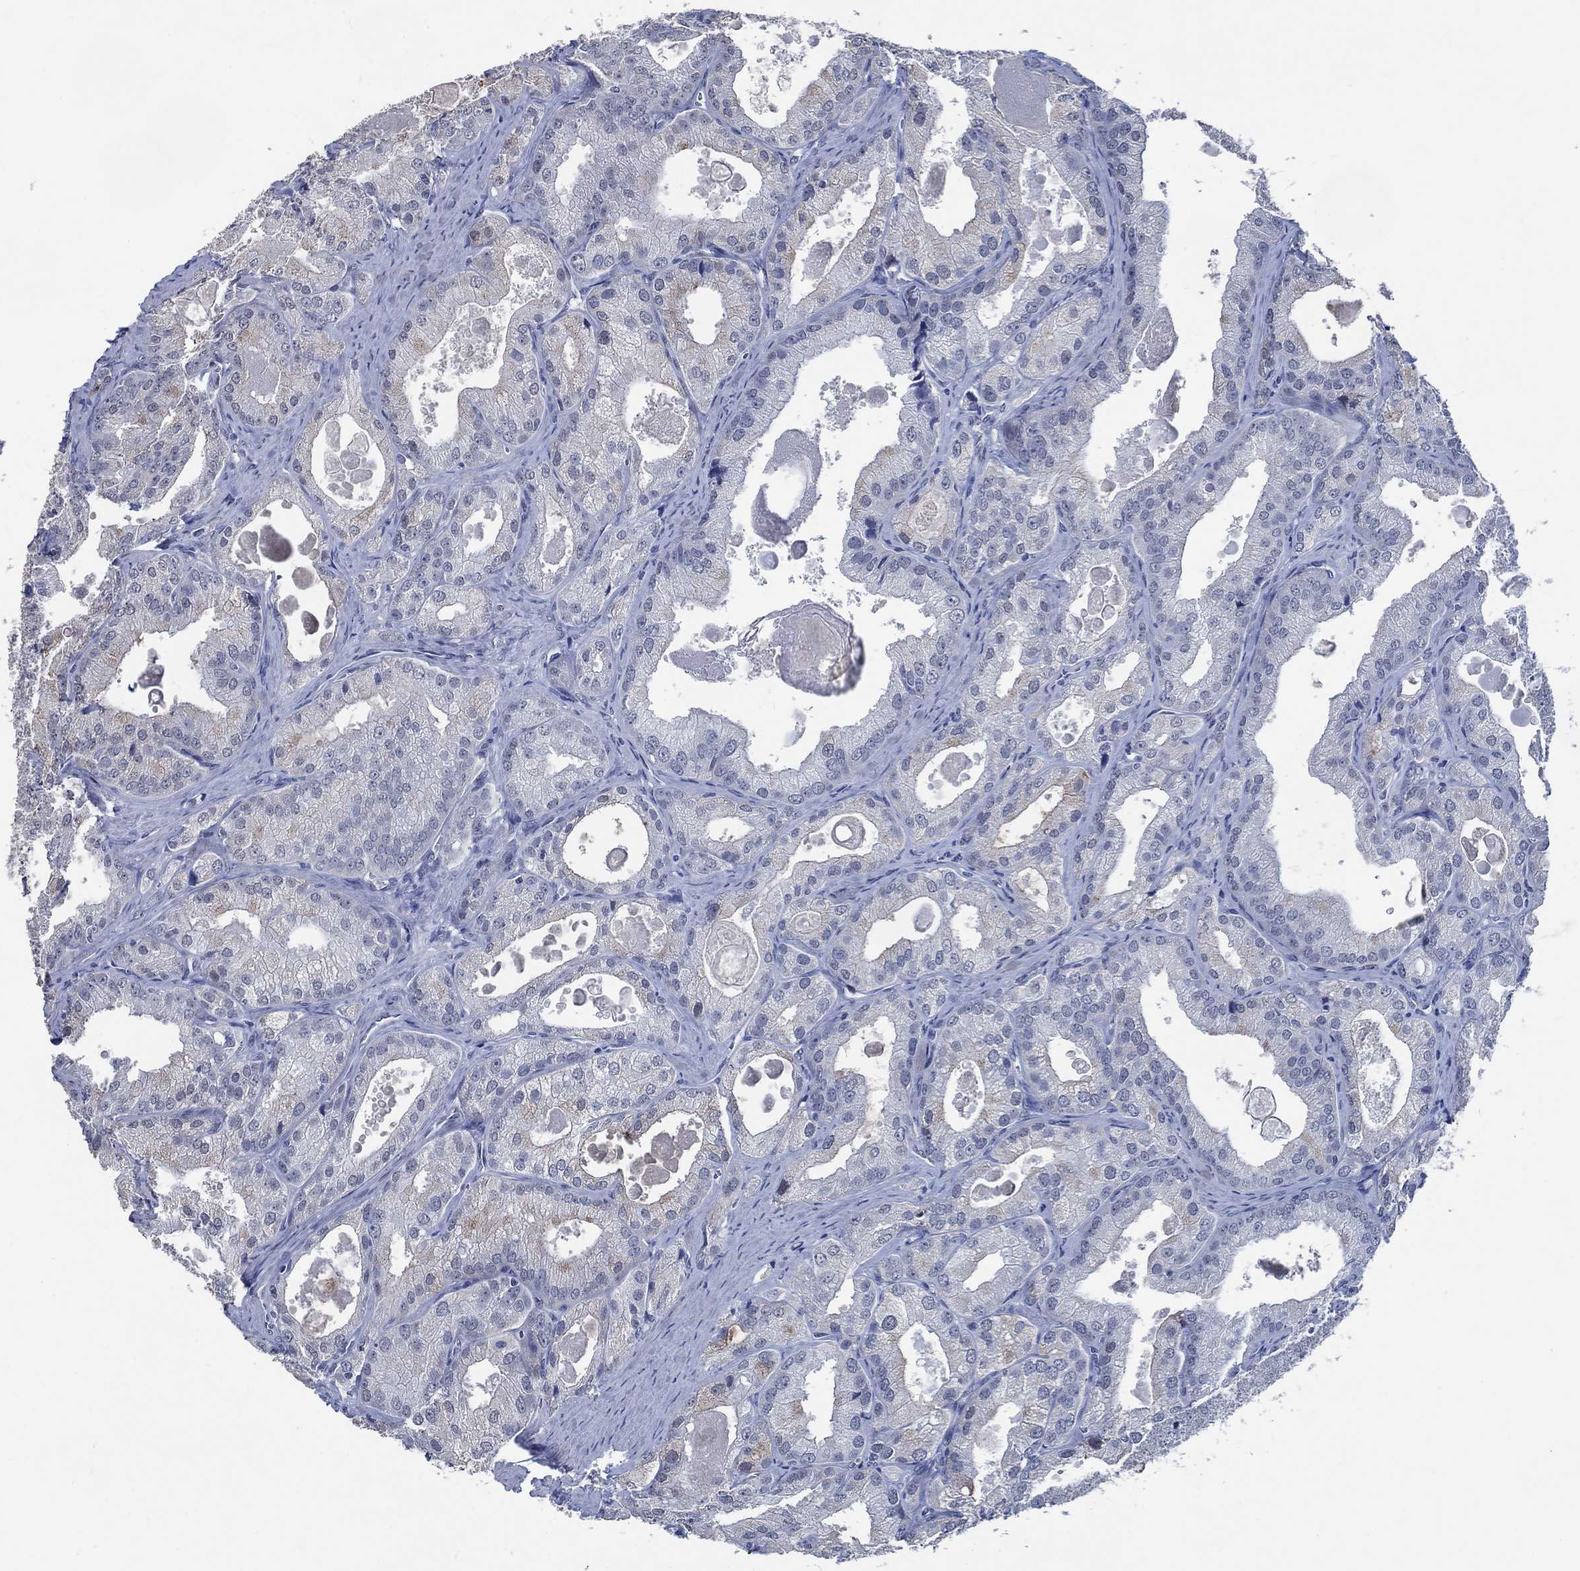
{"staining": {"intensity": "moderate", "quantity": "<25%", "location": "cytoplasmic/membranous"}, "tissue": "prostate cancer", "cell_type": "Tumor cells", "image_type": "cancer", "snomed": [{"axis": "morphology", "description": "Adenocarcinoma, NOS"}, {"axis": "morphology", "description": "Adenocarcinoma, High grade"}, {"axis": "topography", "description": "Prostate"}], "caption": "Human prostate adenocarcinoma stained for a protein (brown) demonstrates moderate cytoplasmic/membranous positive positivity in approximately <25% of tumor cells.", "gene": "OBSCN", "patient": {"sex": "male", "age": 70}}